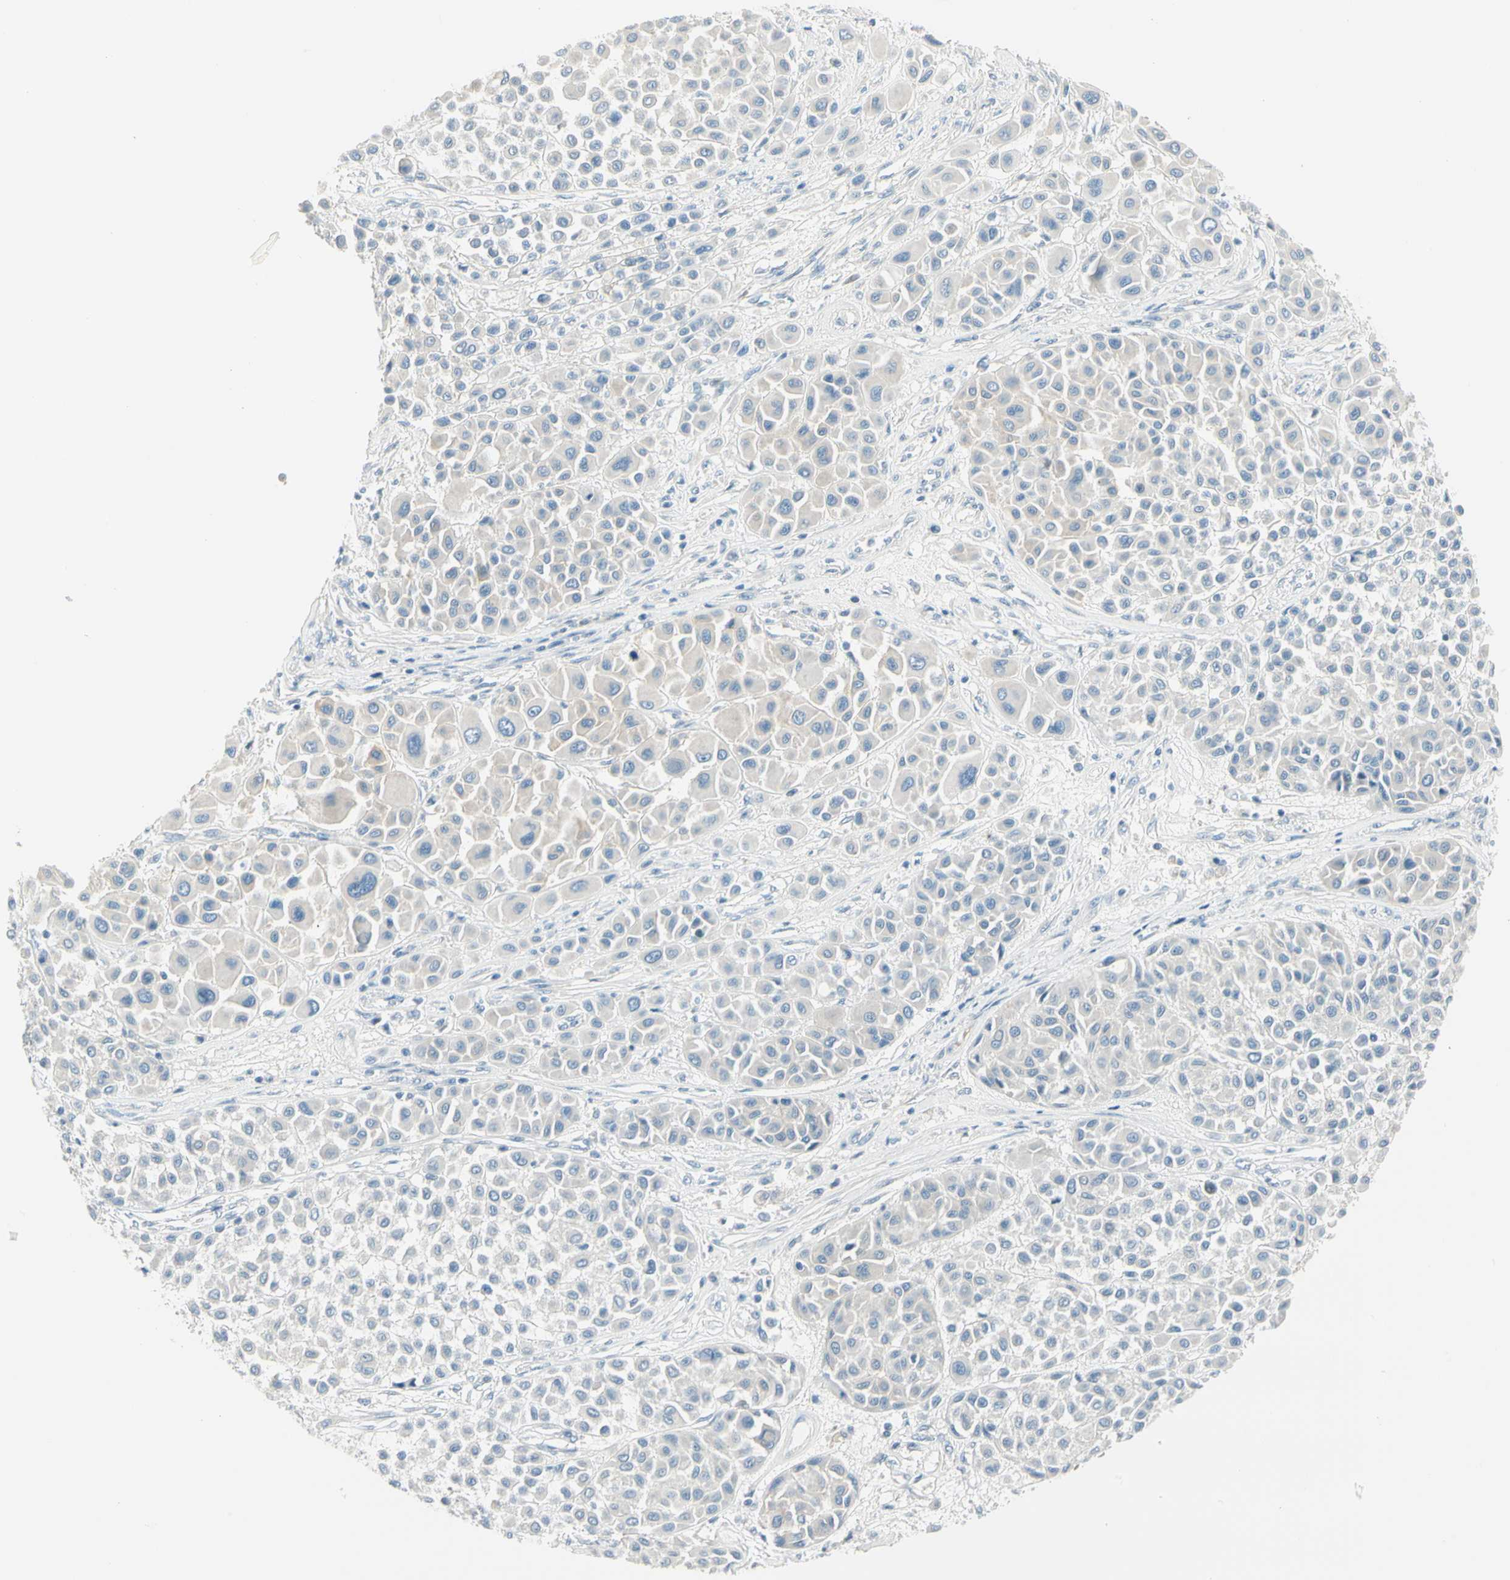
{"staining": {"intensity": "negative", "quantity": "none", "location": "none"}, "tissue": "melanoma", "cell_type": "Tumor cells", "image_type": "cancer", "snomed": [{"axis": "morphology", "description": "Malignant melanoma, Metastatic site"}, {"axis": "topography", "description": "Soft tissue"}], "caption": "The immunohistochemistry image has no significant expression in tumor cells of malignant melanoma (metastatic site) tissue. (Brightfield microscopy of DAB immunohistochemistry (IHC) at high magnification).", "gene": "SLC6A15", "patient": {"sex": "male", "age": 41}}